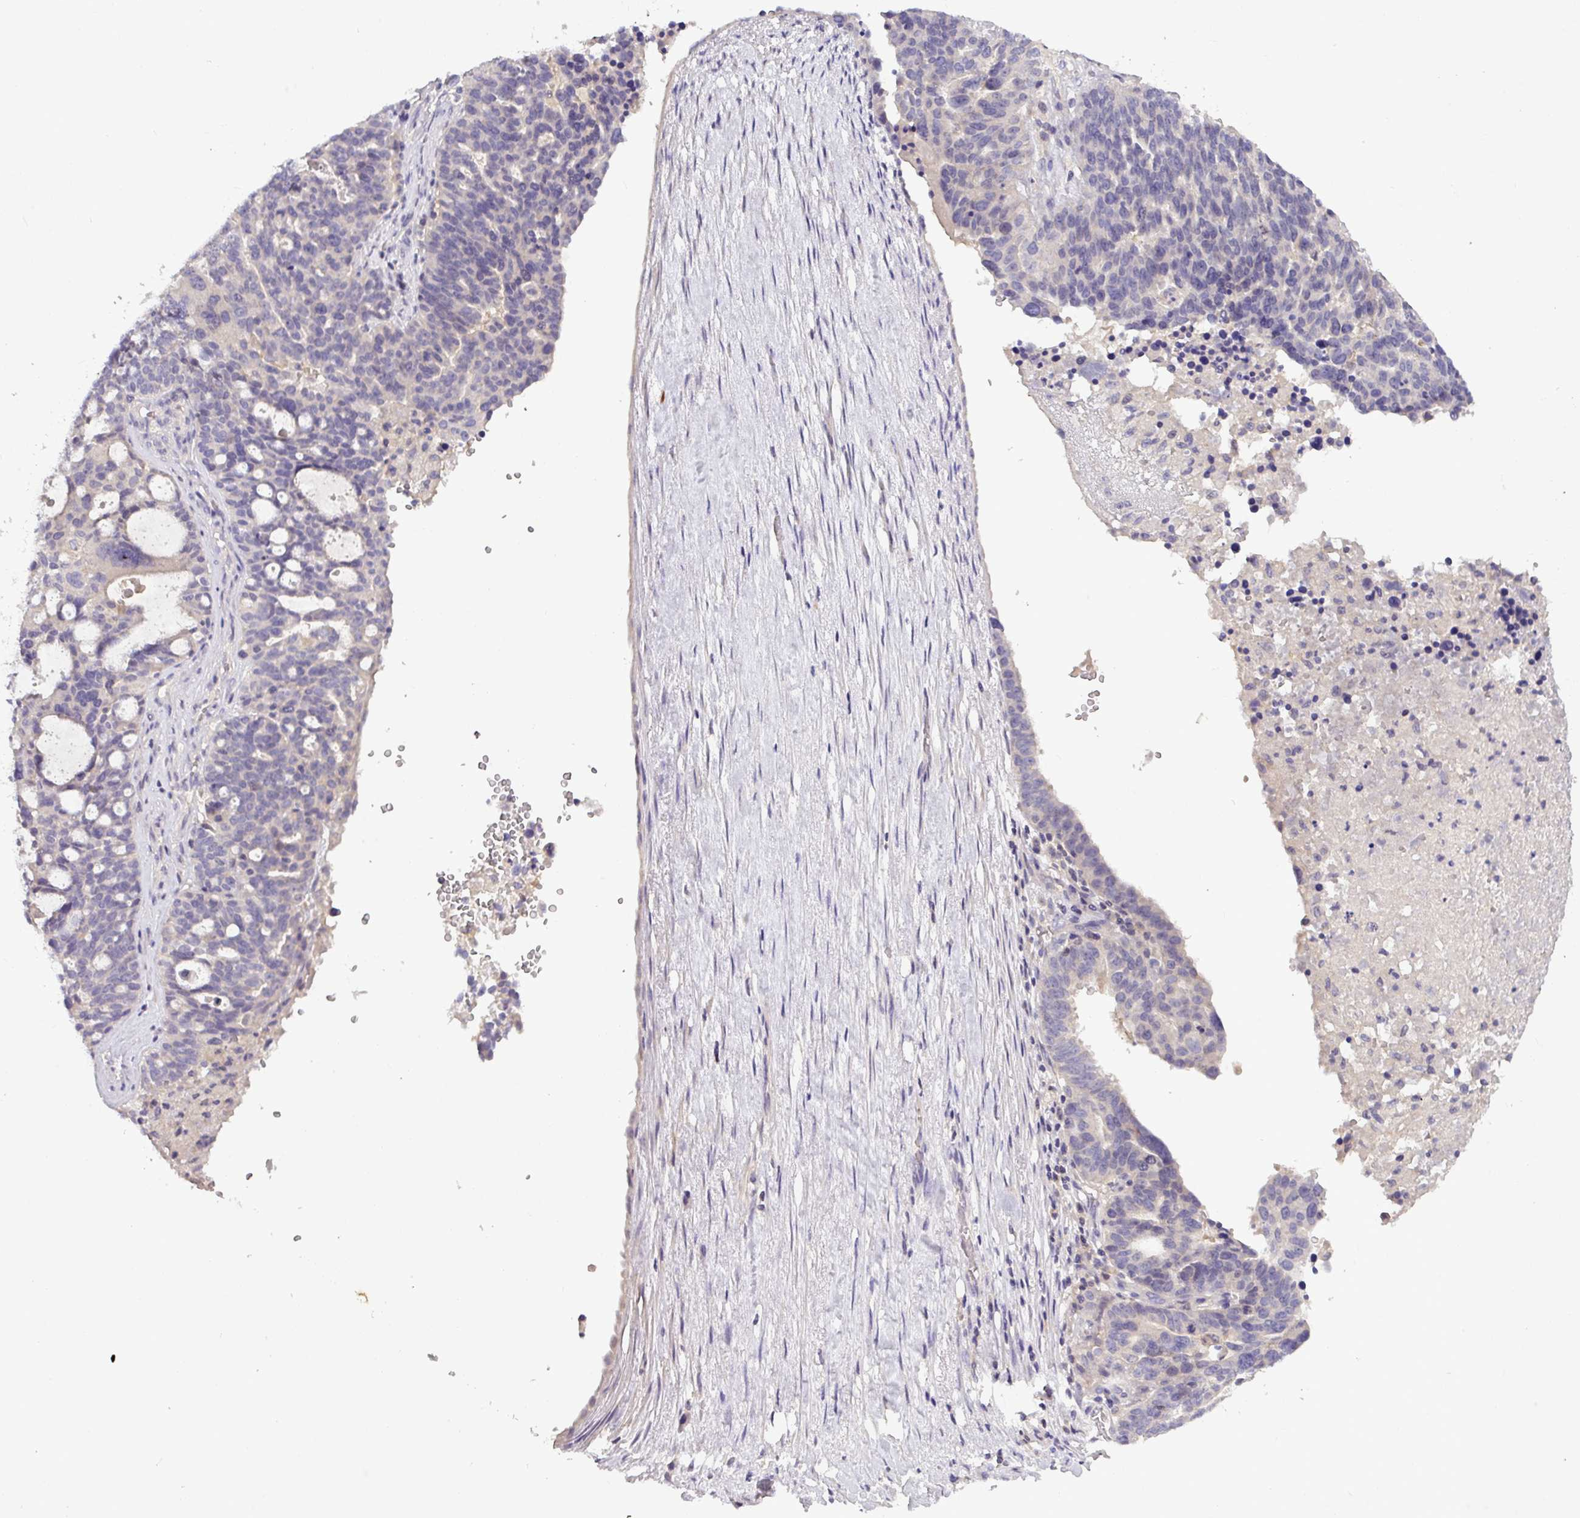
{"staining": {"intensity": "negative", "quantity": "none", "location": "none"}, "tissue": "ovarian cancer", "cell_type": "Tumor cells", "image_type": "cancer", "snomed": [{"axis": "morphology", "description": "Cystadenocarcinoma, serous, NOS"}, {"axis": "topography", "description": "Ovary"}], "caption": "Immunohistochemistry (IHC) photomicrograph of human ovarian cancer (serous cystadenocarcinoma) stained for a protein (brown), which reveals no staining in tumor cells.", "gene": "TMEM62", "patient": {"sex": "female", "age": 59}}